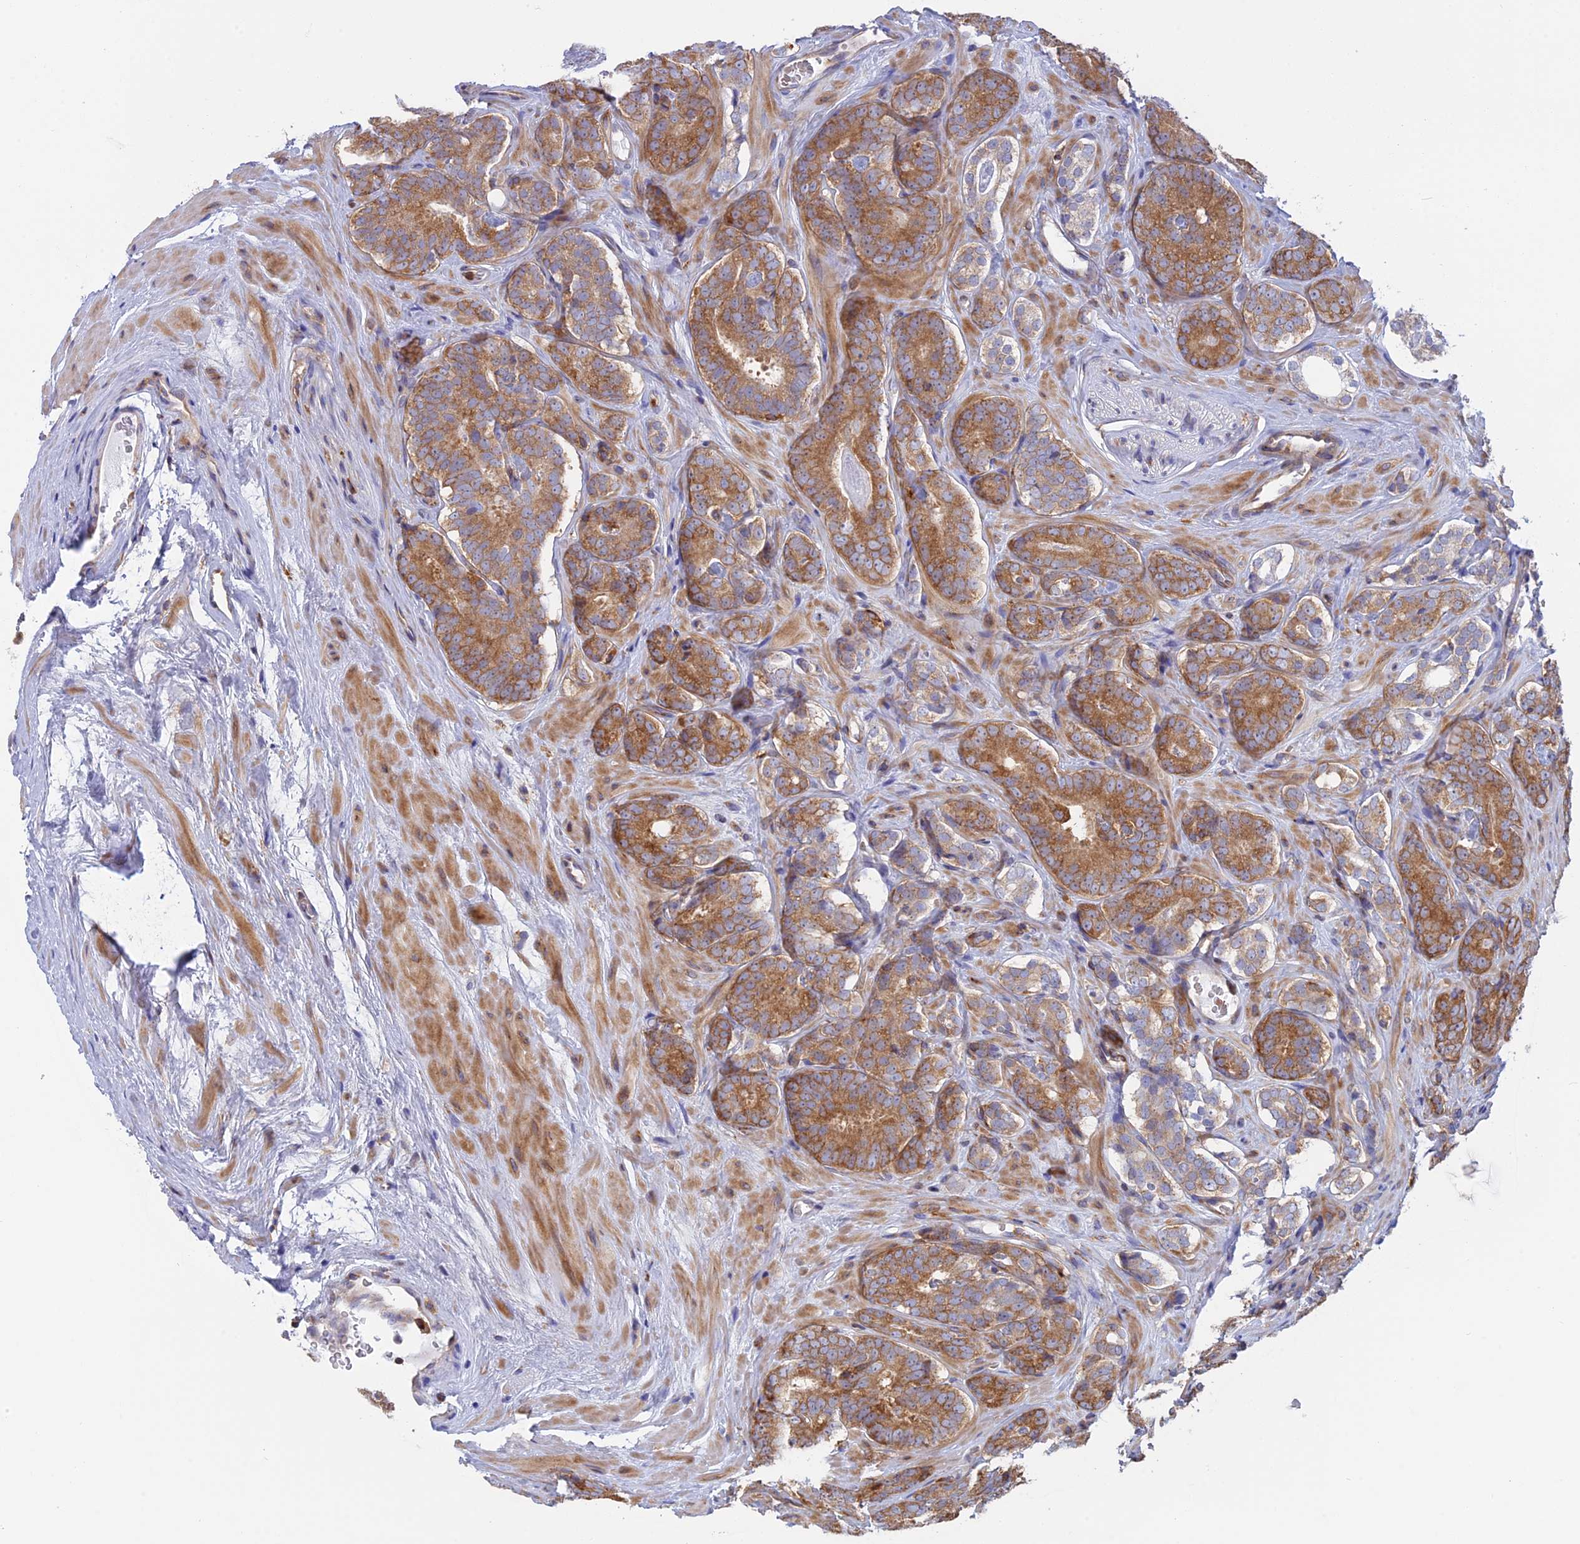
{"staining": {"intensity": "moderate", "quantity": ">75%", "location": "cytoplasmic/membranous"}, "tissue": "prostate cancer", "cell_type": "Tumor cells", "image_type": "cancer", "snomed": [{"axis": "morphology", "description": "Adenocarcinoma, High grade"}, {"axis": "topography", "description": "Prostate"}], "caption": "A photomicrograph of human prostate high-grade adenocarcinoma stained for a protein reveals moderate cytoplasmic/membranous brown staining in tumor cells. (IHC, brightfield microscopy, high magnification).", "gene": "GMIP", "patient": {"sex": "male", "age": 63}}